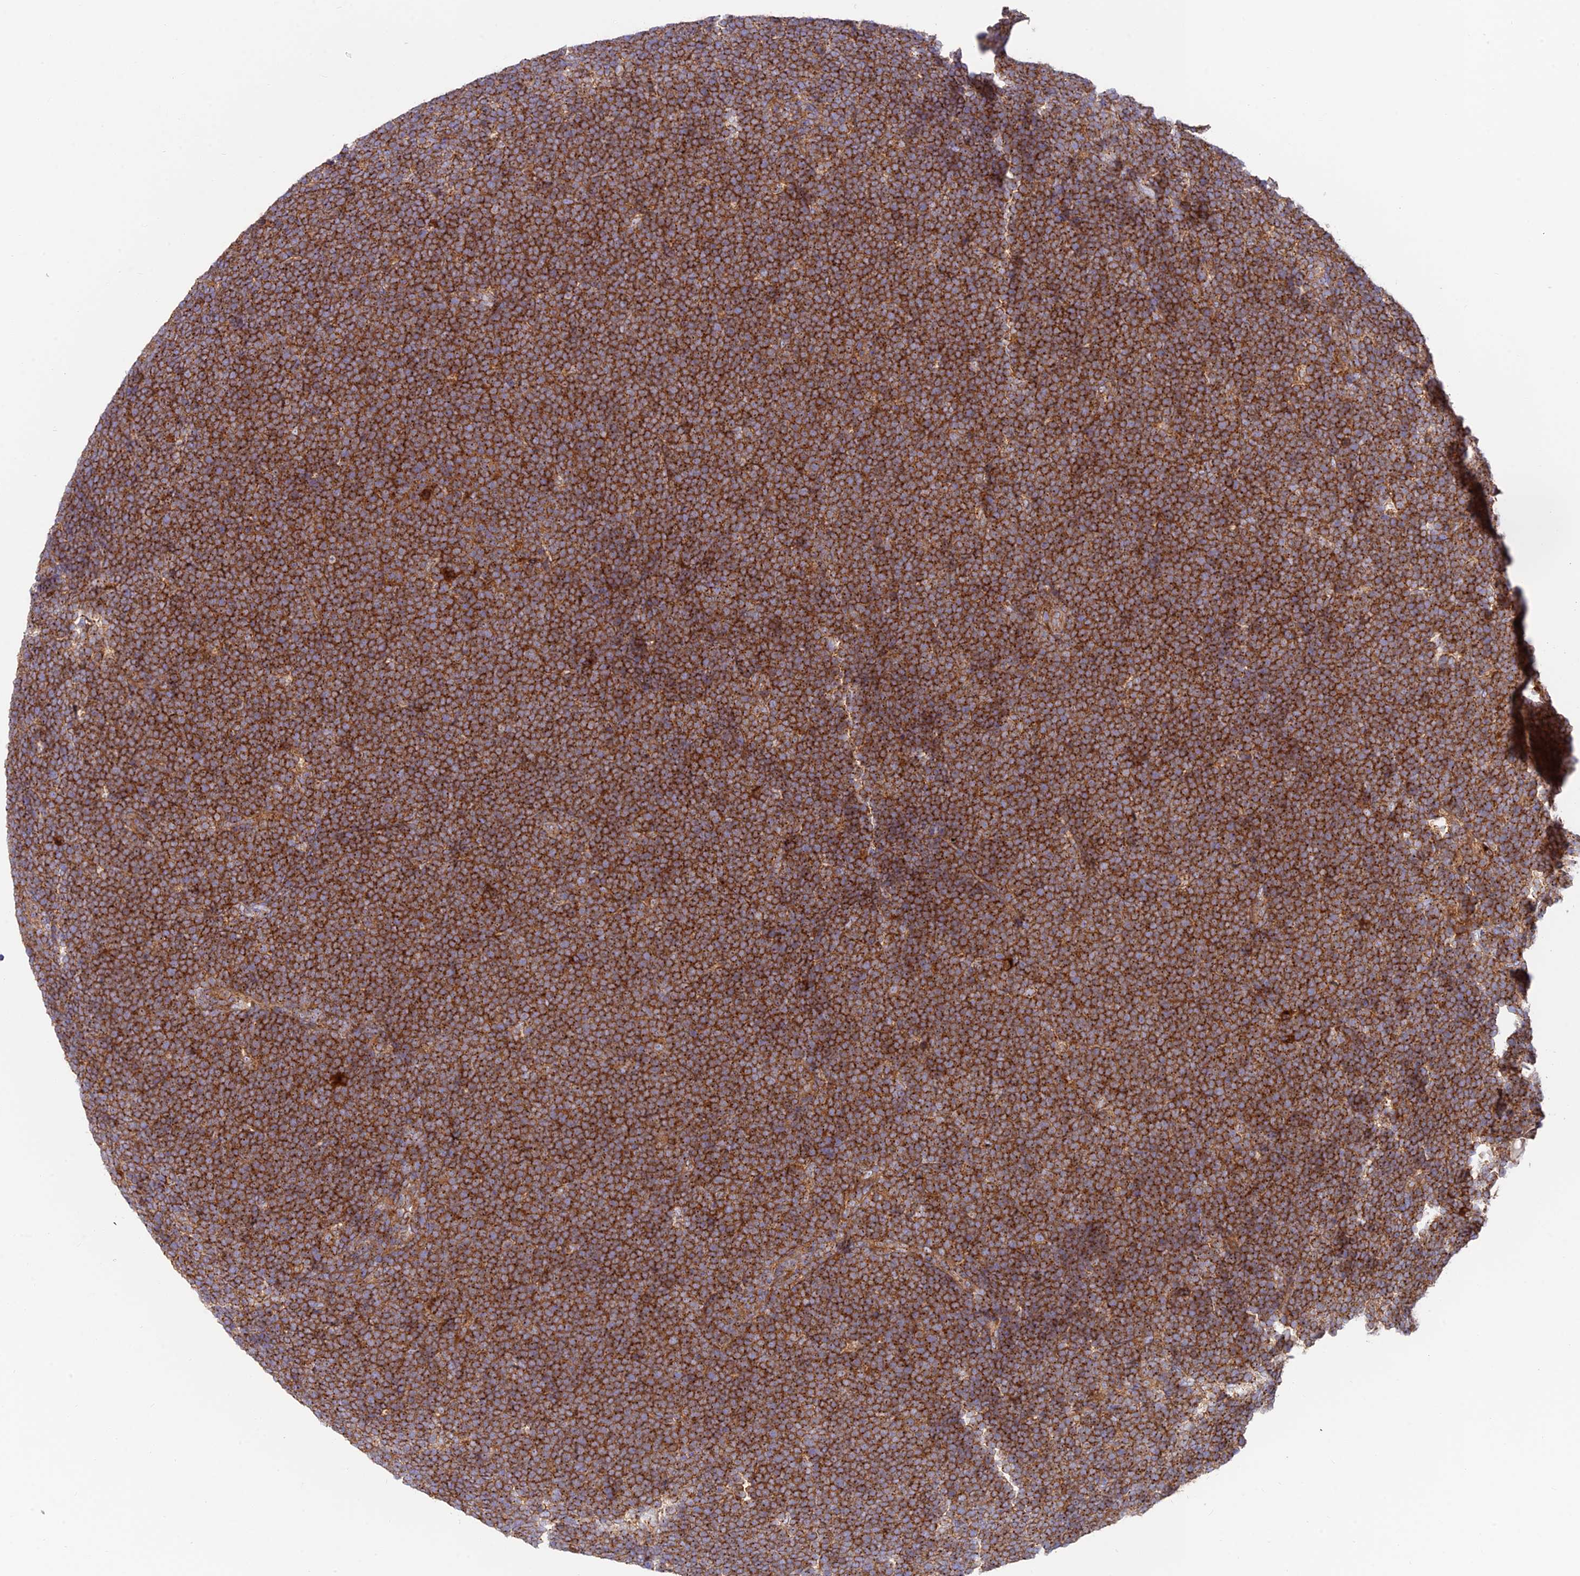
{"staining": {"intensity": "strong", "quantity": ">75%", "location": "cytoplasmic/membranous"}, "tissue": "lymphoma", "cell_type": "Tumor cells", "image_type": "cancer", "snomed": [{"axis": "morphology", "description": "Malignant lymphoma, non-Hodgkin's type, High grade"}, {"axis": "topography", "description": "Lymph node"}], "caption": "This is an image of immunohistochemistry staining of lymphoma, which shows strong expression in the cytoplasmic/membranous of tumor cells.", "gene": "GOLGA3", "patient": {"sex": "male", "age": 13}}